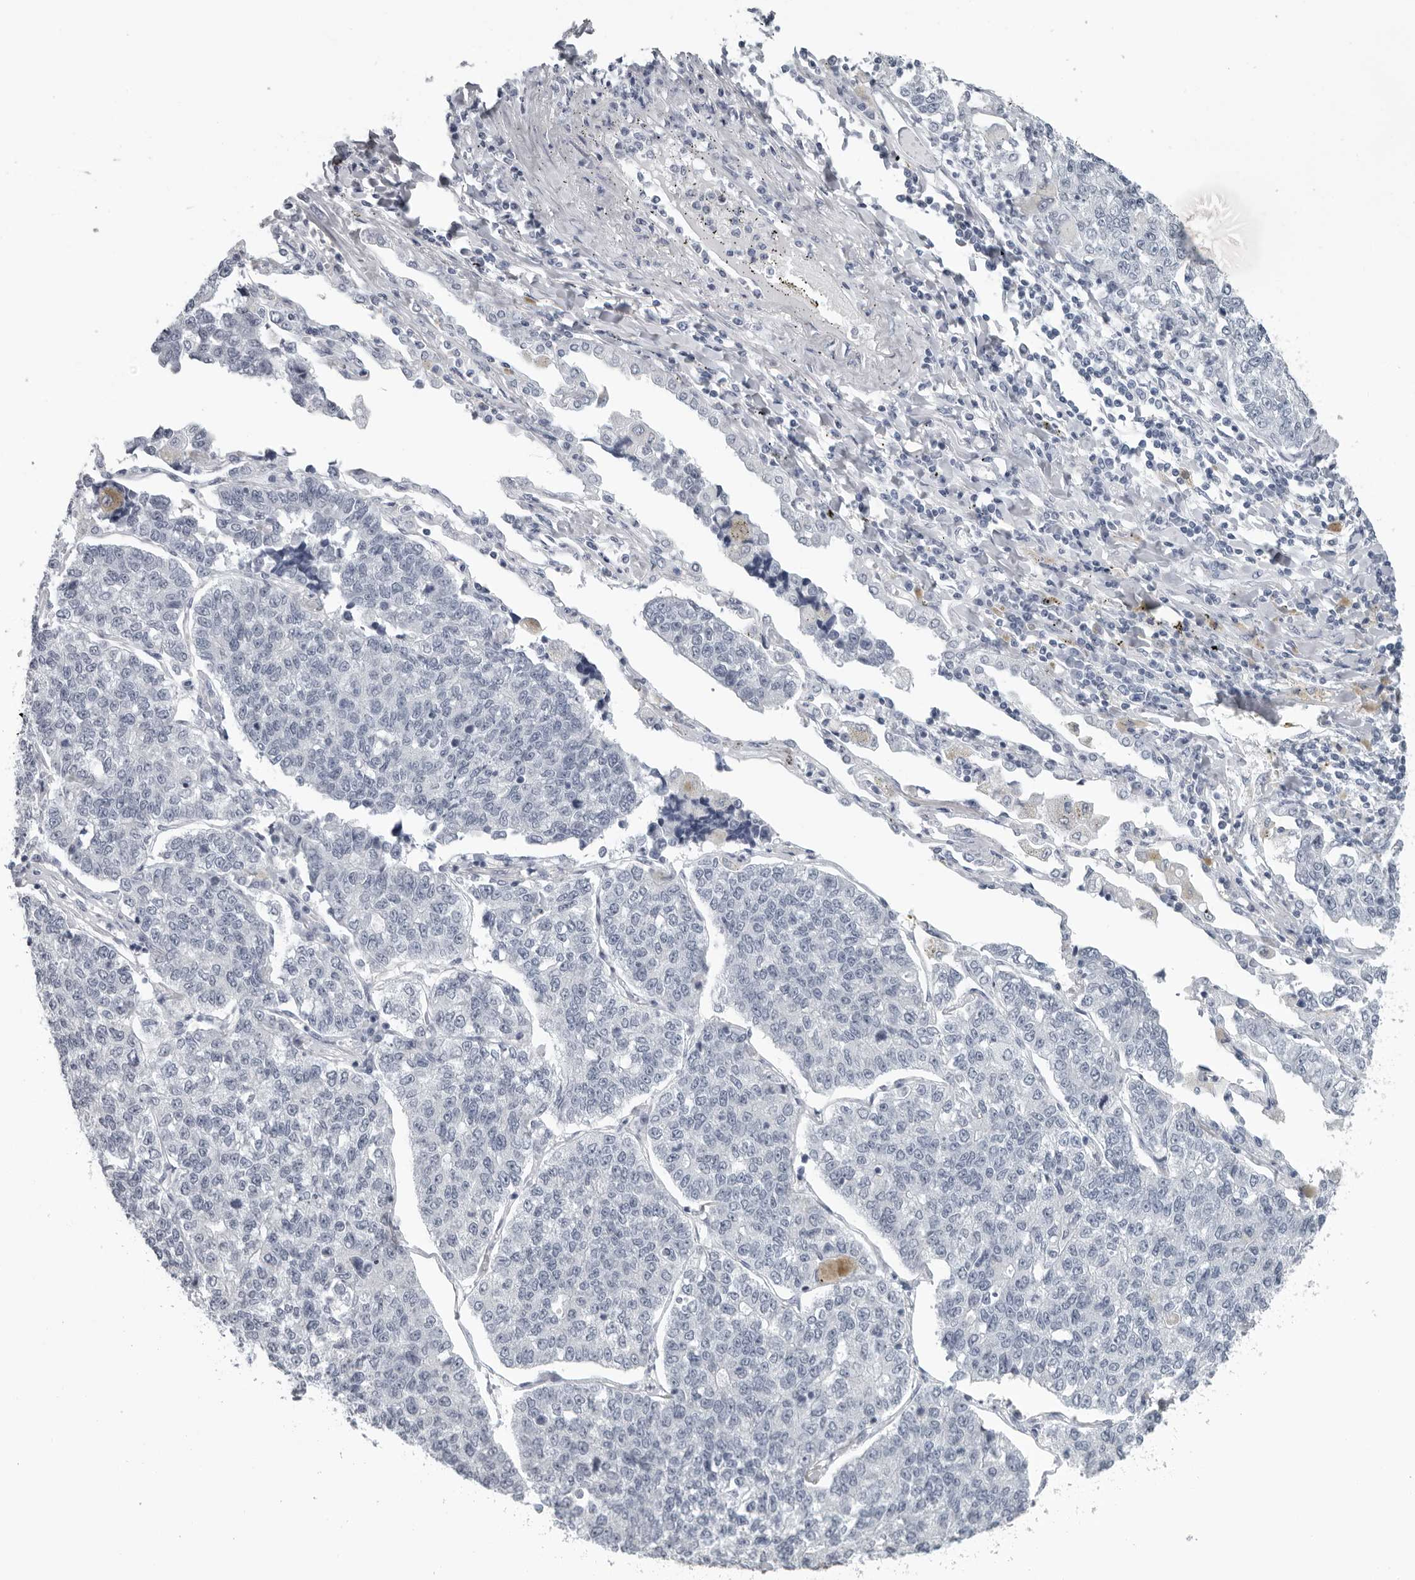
{"staining": {"intensity": "negative", "quantity": "none", "location": "none"}, "tissue": "lung cancer", "cell_type": "Tumor cells", "image_type": "cancer", "snomed": [{"axis": "morphology", "description": "Adenocarcinoma, NOS"}, {"axis": "topography", "description": "Lung"}], "caption": "Immunohistochemical staining of human adenocarcinoma (lung) displays no significant staining in tumor cells.", "gene": "OPLAH", "patient": {"sex": "male", "age": 49}}